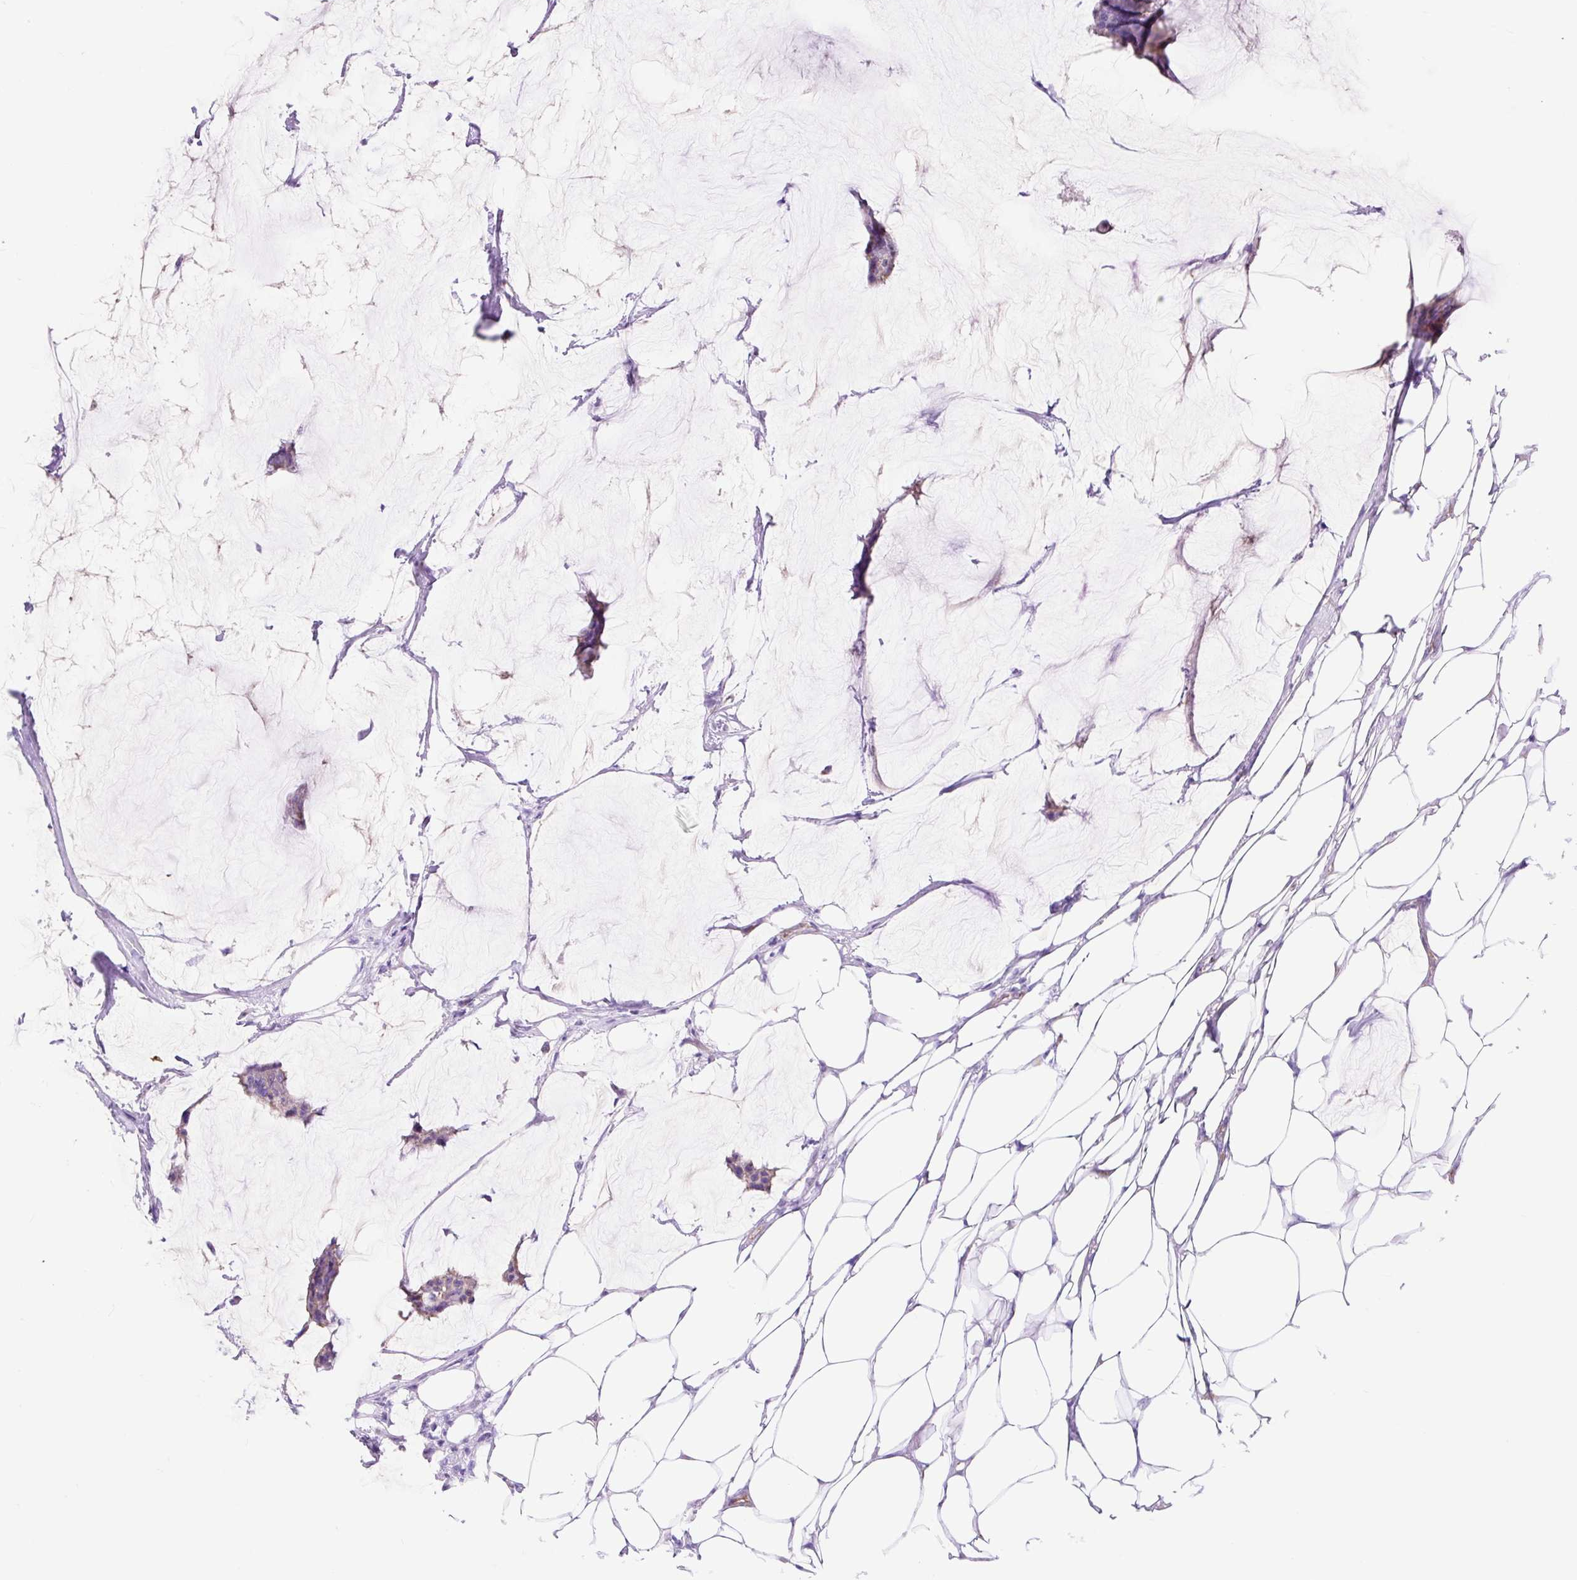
{"staining": {"intensity": "negative", "quantity": "none", "location": "none"}, "tissue": "breast cancer", "cell_type": "Tumor cells", "image_type": "cancer", "snomed": [{"axis": "morphology", "description": "Duct carcinoma"}, {"axis": "topography", "description": "Breast"}], "caption": "Human invasive ductal carcinoma (breast) stained for a protein using IHC shows no expression in tumor cells.", "gene": "HIP1R", "patient": {"sex": "female", "age": 93}}